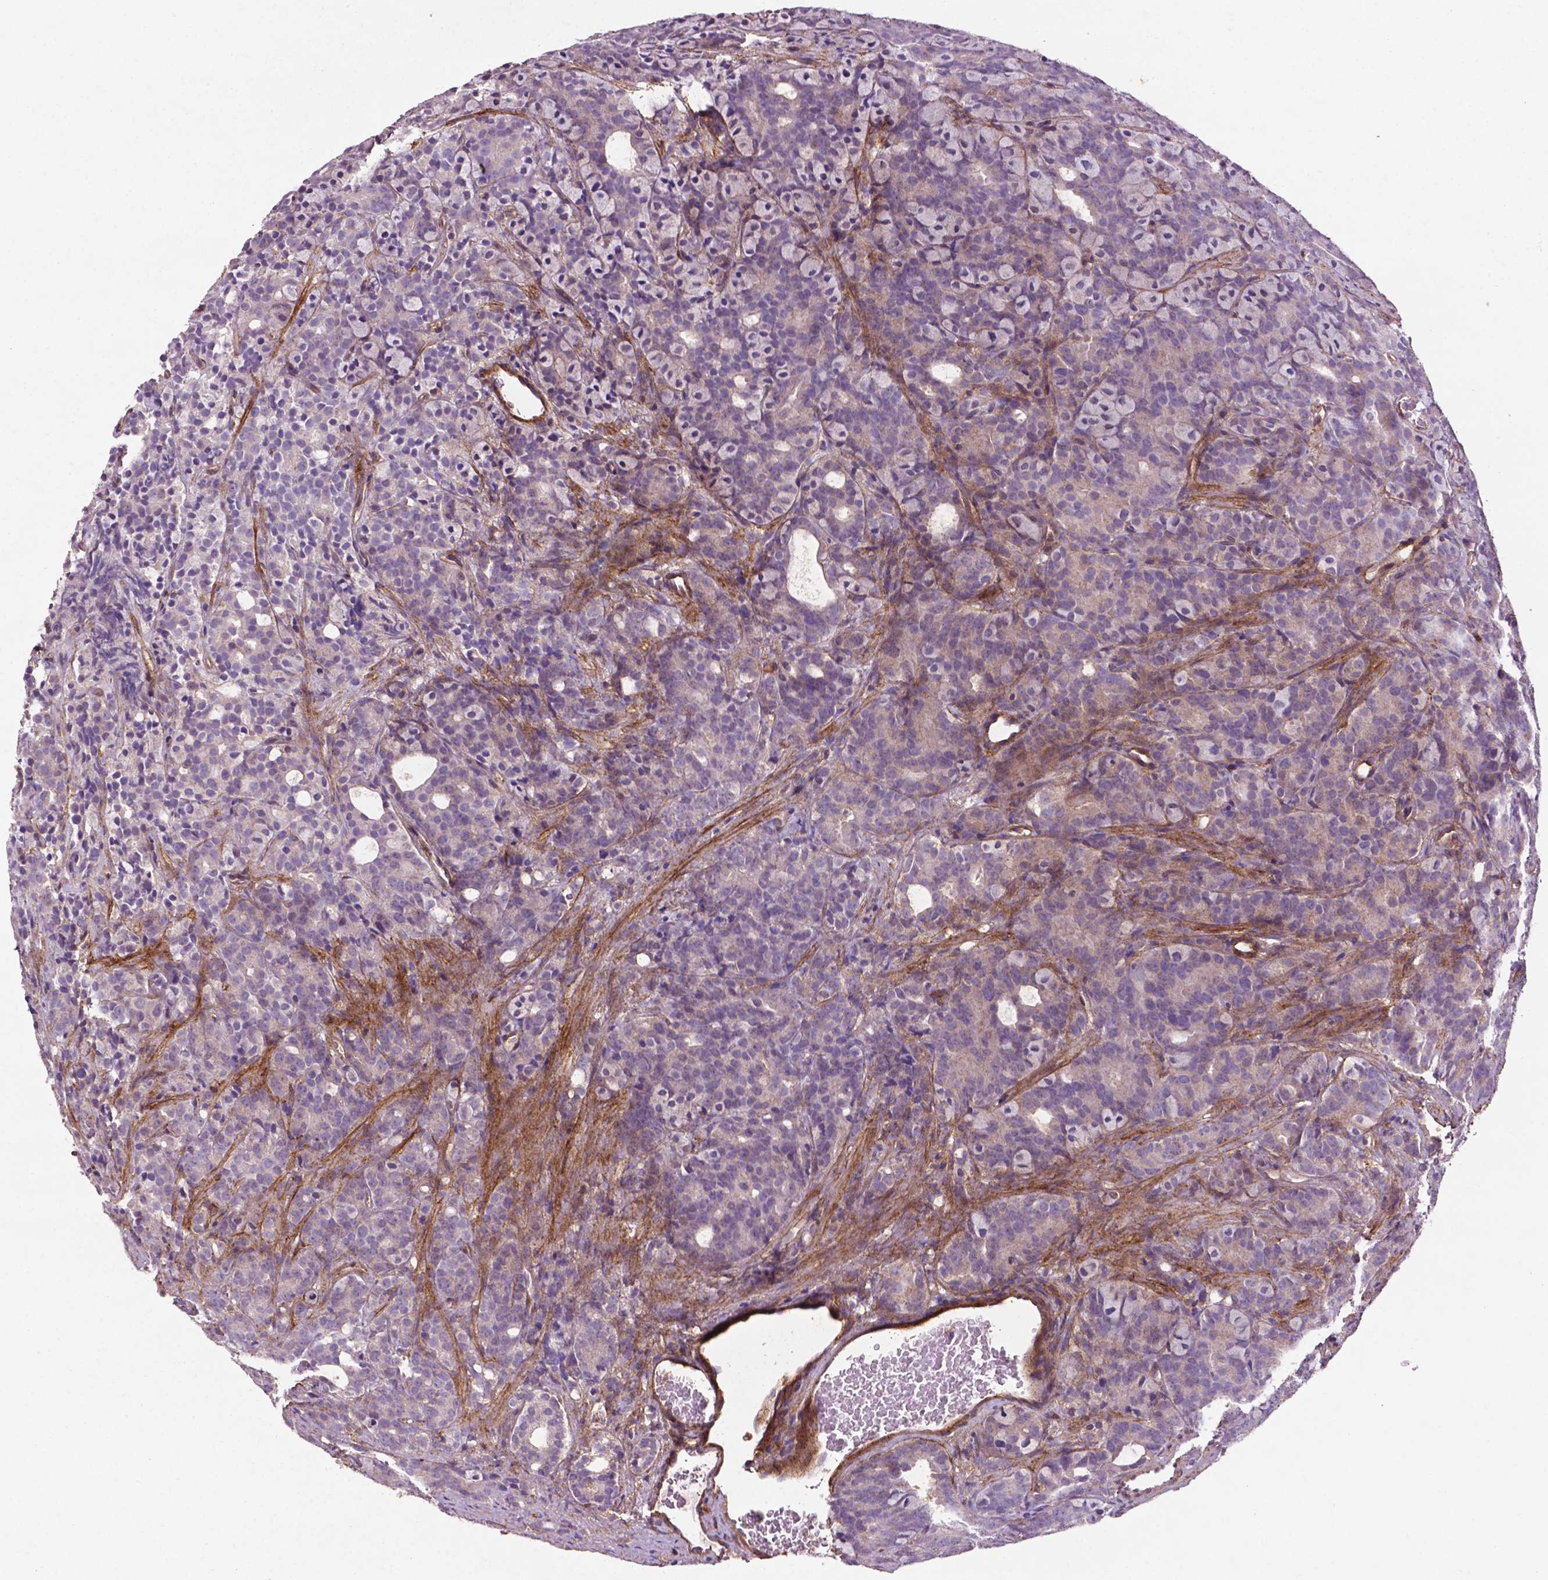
{"staining": {"intensity": "negative", "quantity": "none", "location": "none"}, "tissue": "prostate cancer", "cell_type": "Tumor cells", "image_type": "cancer", "snomed": [{"axis": "morphology", "description": "Adenocarcinoma, High grade"}, {"axis": "topography", "description": "Prostate"}], "caption": "This is a micrograph of immunohistochemistry (IHC) staining of prostate adenocarcinoma (high-grade), which shows no expression in tumor cells. (DAB immunohistochemistry (IHC) visualized using brightfield microscopy, high magnification).", "gene": "RRAS", "patient": {"sex": "male", "age": 84}}